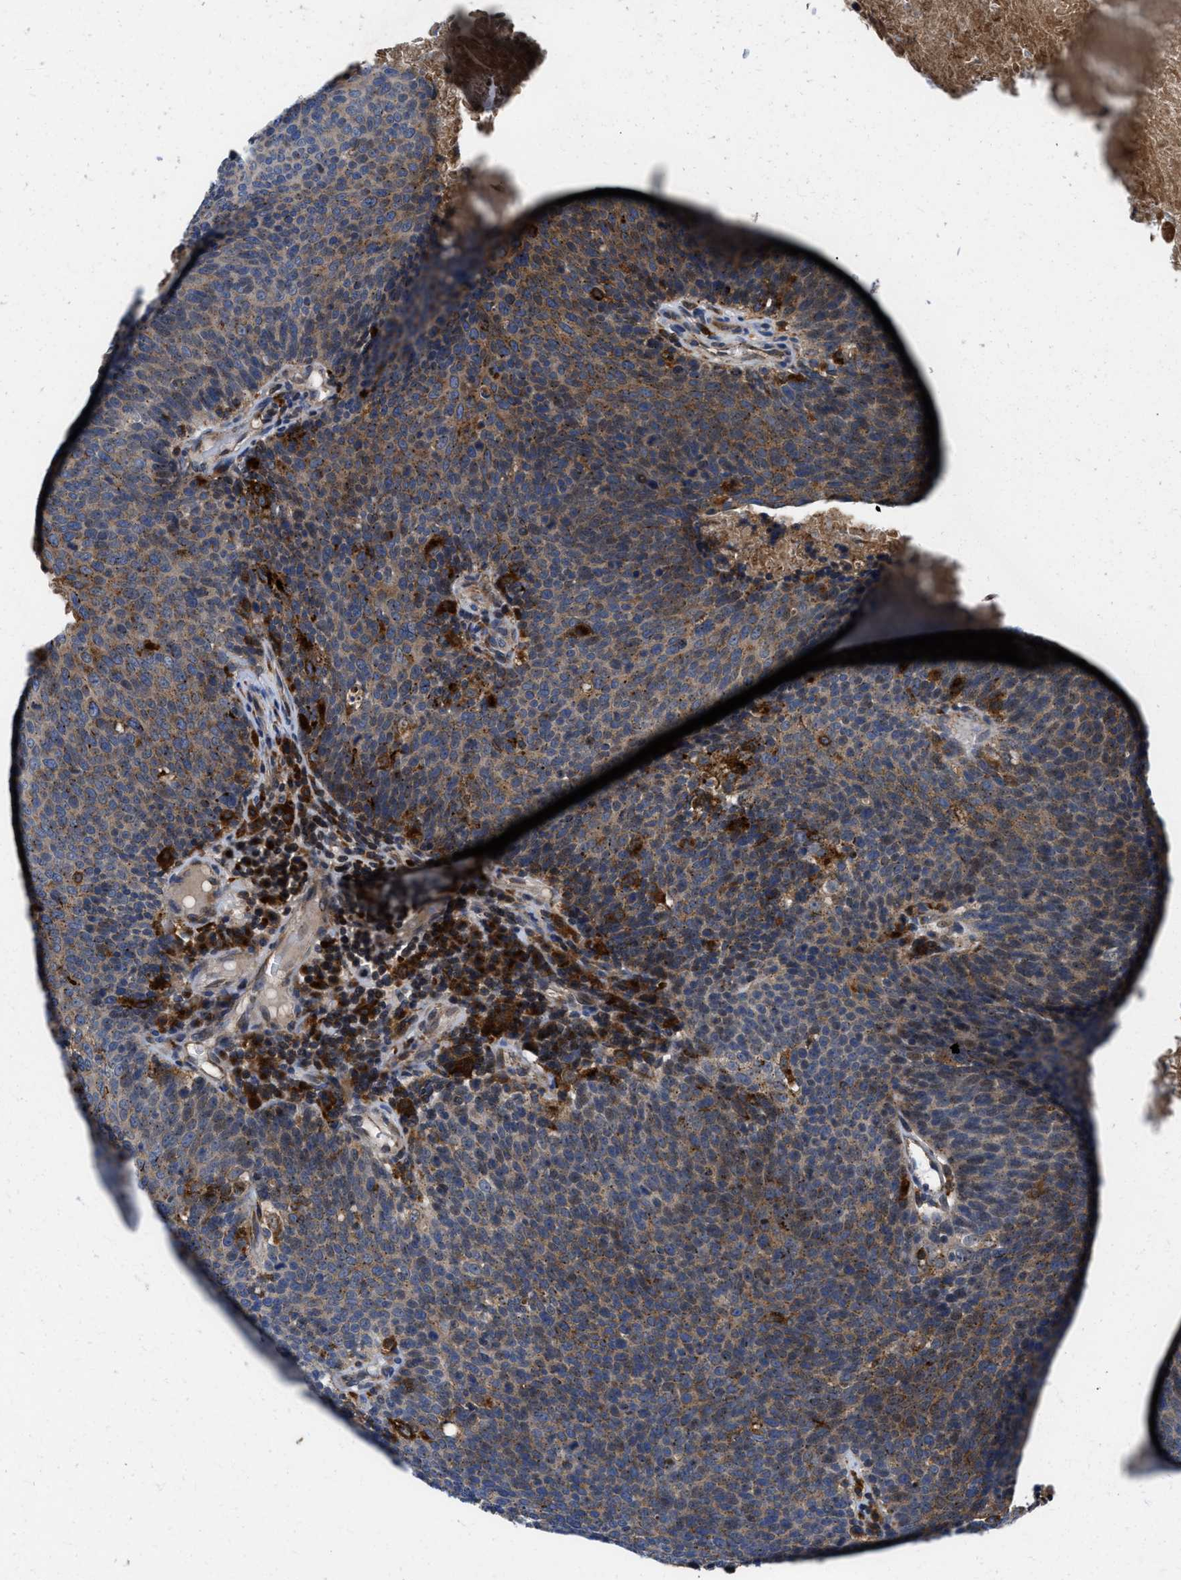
{"staining": {"intensity": "moderate", "quantity": "25%-75%", "location": "cytoplasmic/membranous"}, "tissue": "head and neck cancer", "cell_type": "Tumor cells", "image_type": "cancer", "snomed": [{"axis": "morphology", "description": "Squamous cell carcinoma, NOS"}, {"axis": "morphology", "description": "Squamous cell carcinoma, metastatic, NOS"}, {"axis": "topography", "description": "Lymph node"}, {"axis": "topography", "description": "Head-Neck"}], "caption": "There is medium levels of moderate cytoplasmic/membranous expression in tumor cells of head and neck metastatic squamous cell carcinoma, as demonstrated by immunohistochemical staining (brown color).", "gene": "ENPP4", "patient": {"sex": "male", "age": 62}}